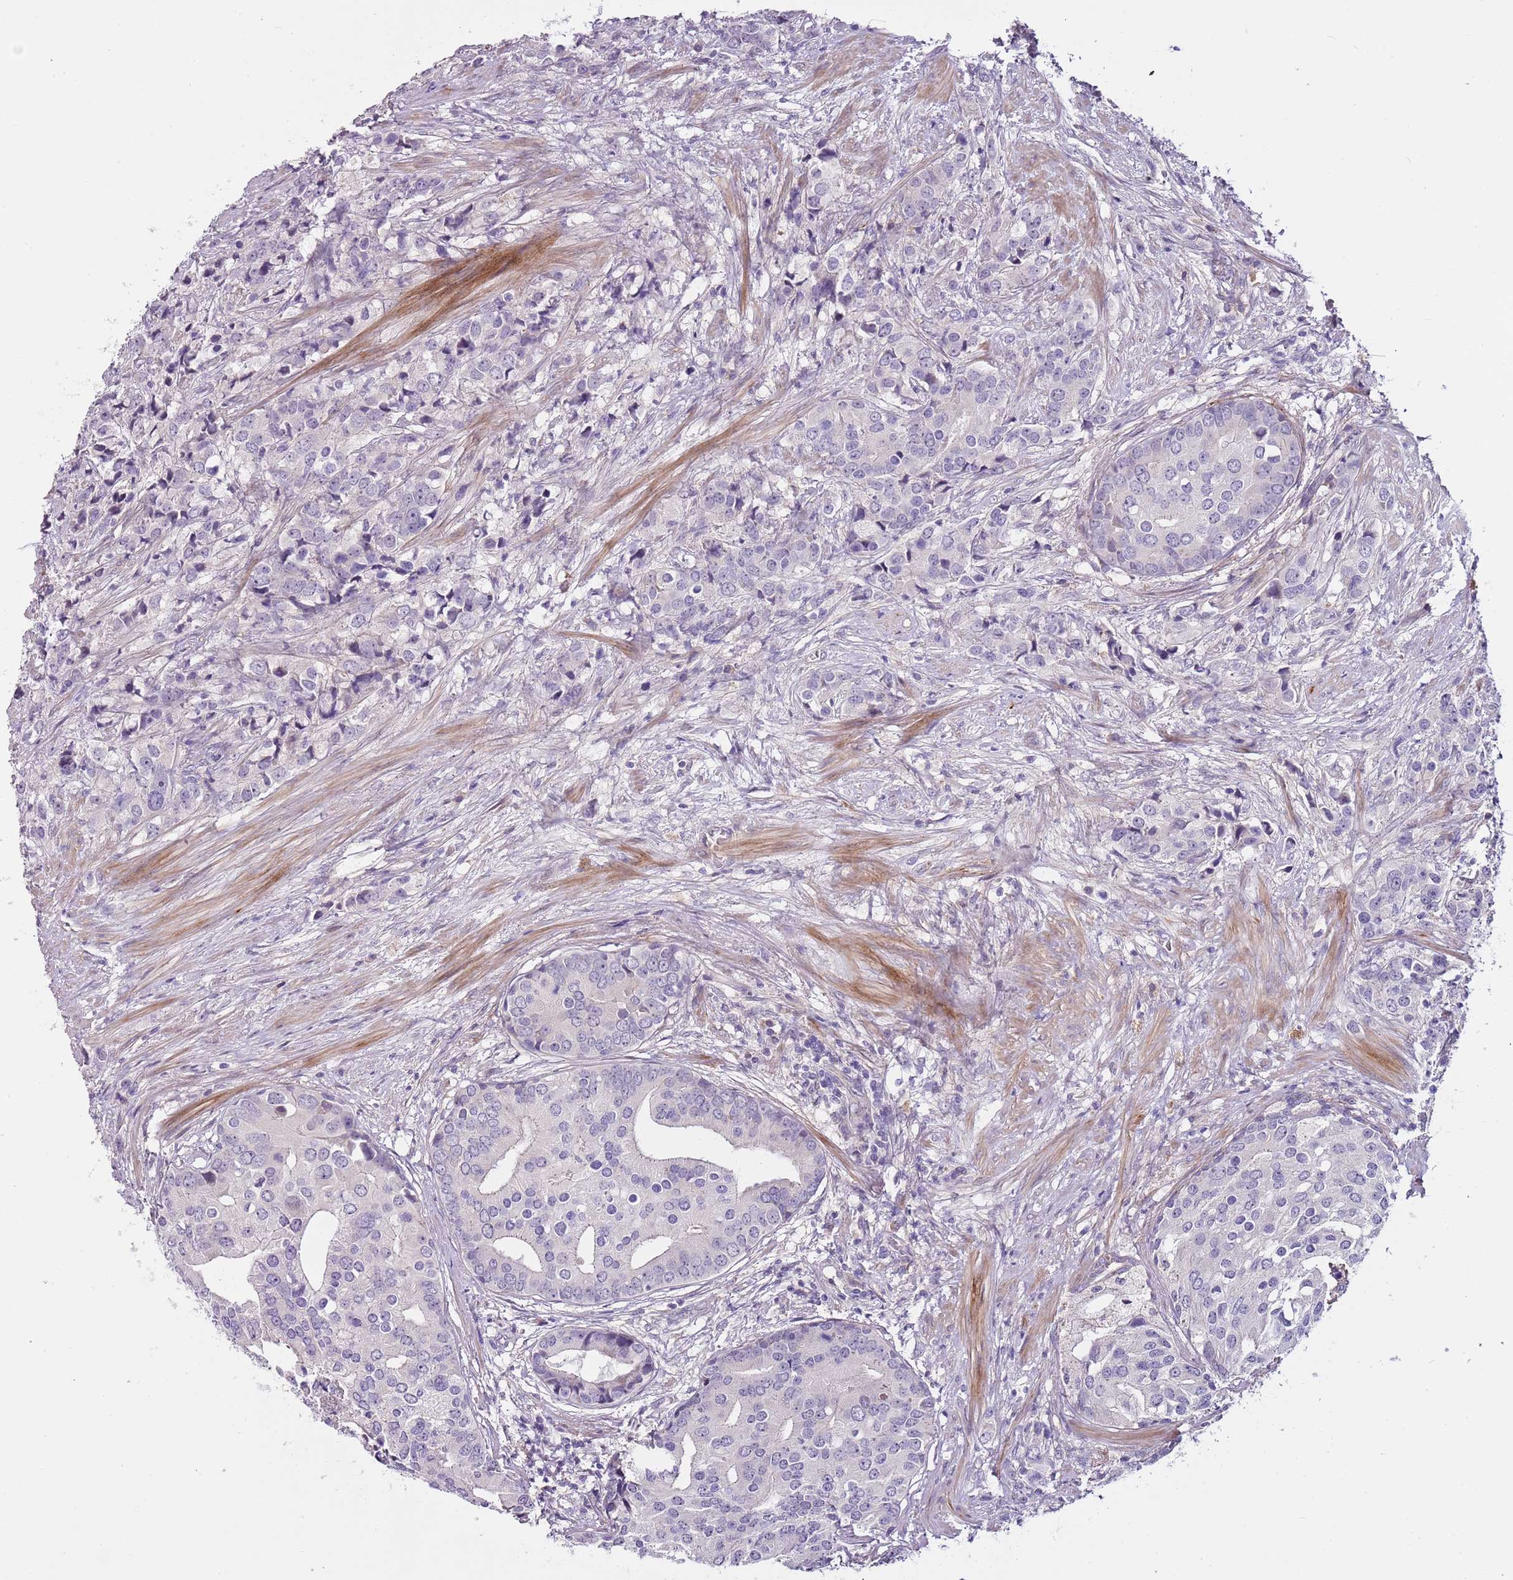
{"staining": {"intensity": "negative", "quantity": "none", "location": "none"}, "tissue": "prostate cancer", "cell_type": "Tumor cells", "image_type": "cancer", "snomed": [{"axis": "morphology", "description": "Adenocarcinoma, High grade"}, {"axis": "topography", "description": "Prostate"}], "caption": "Tumor cells show no significant protein expression in prostate high-grade adenocarcinoma.", "gene": "NKX2-3", "patient": {"sex": "male", "age": 62}}